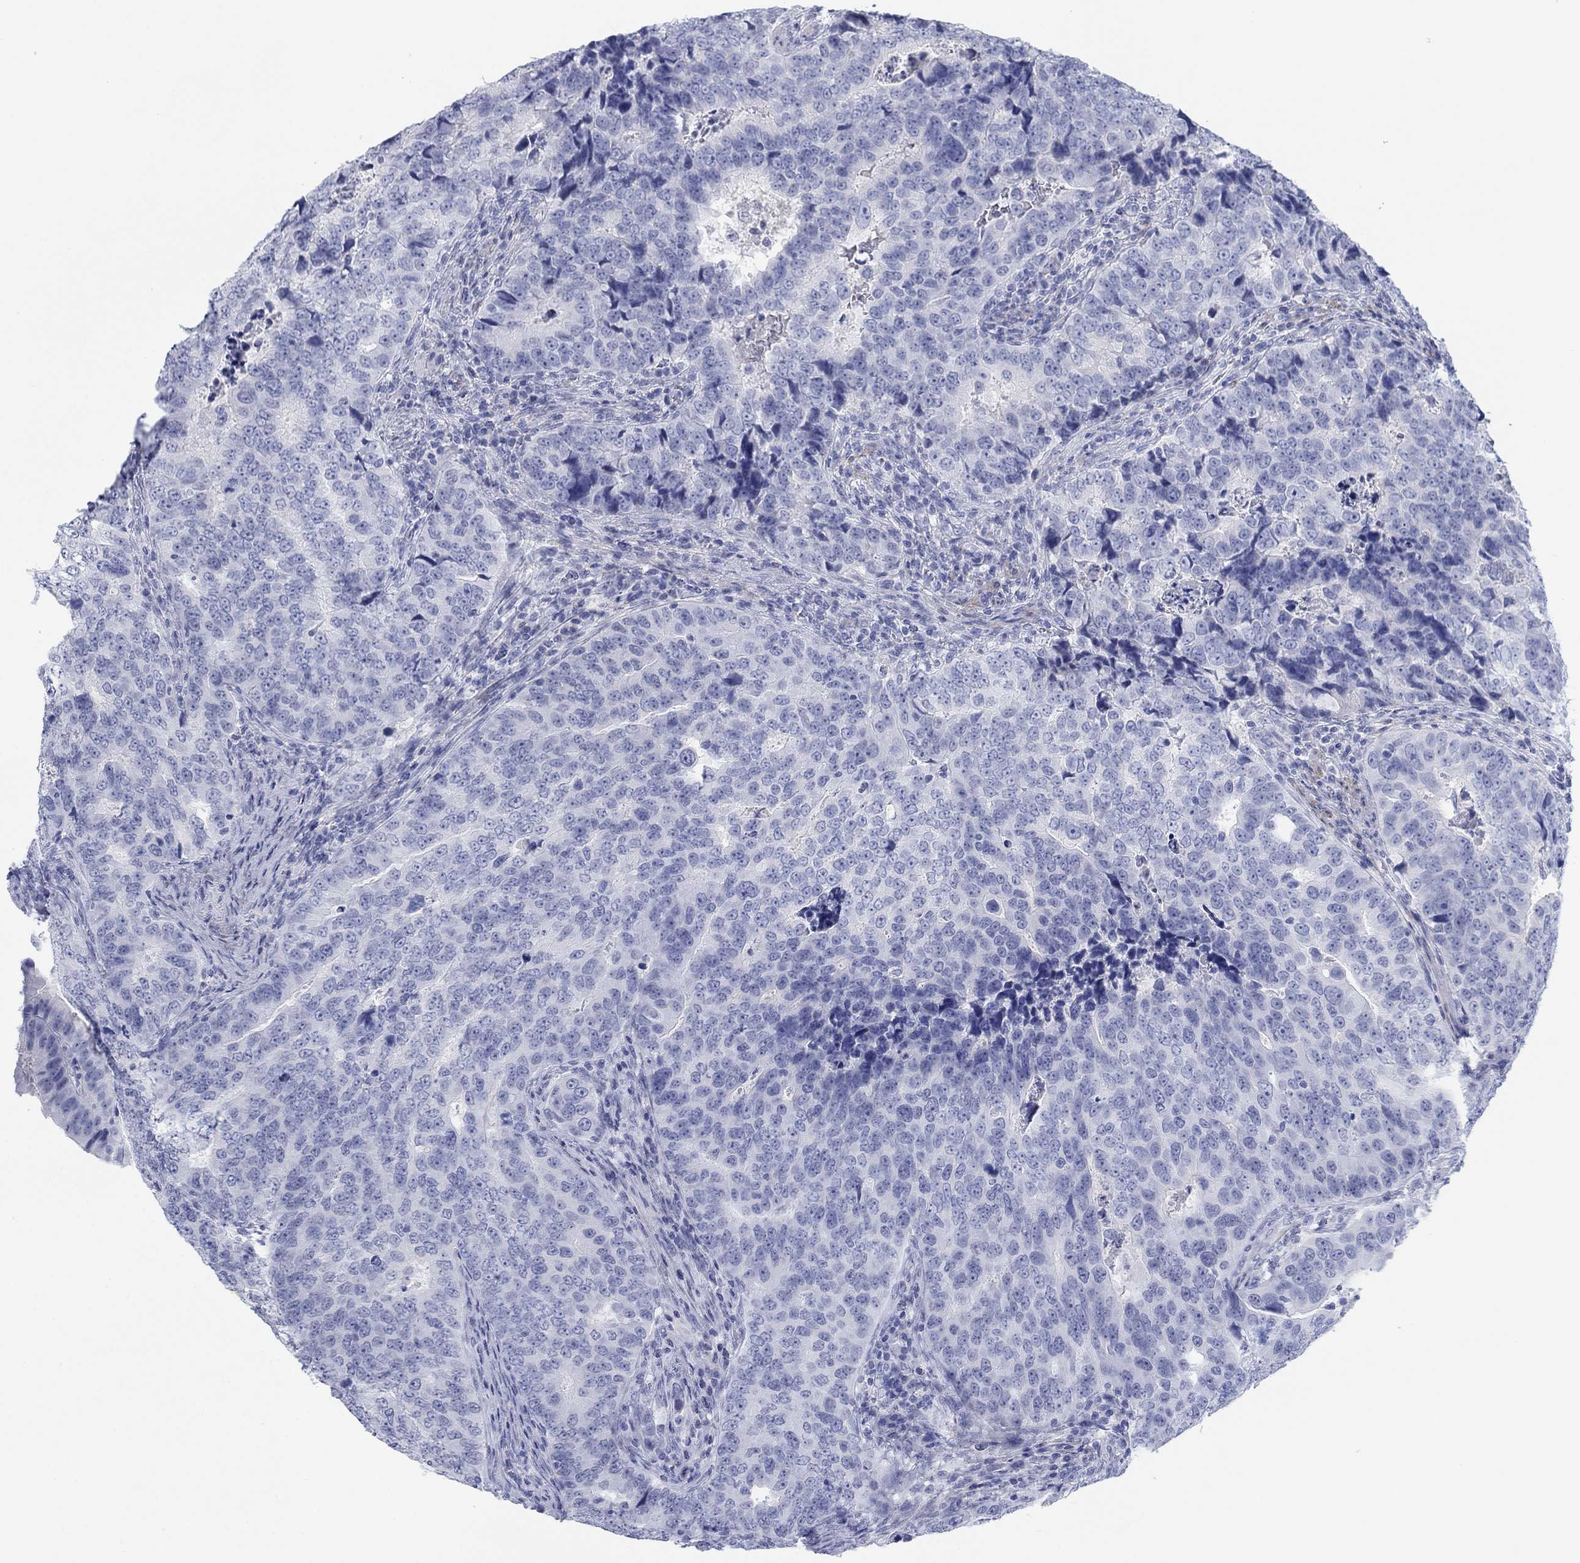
{"staining": {"intensity": "negative", "quantity": "none", "location": "none"}, "tissue": "colorectal cancer", "cell_type": "Tumor cells", "image_type": "cancer", "snomed": [{"axis": "morphology", "description": "Adenocarcinoma, NOS"}, {"axis": "topography", "description": "Colon"}], "caption": "A high-resolution histopathology image shows immunohistochemistry staining of colorectal cancer (adenocarcinoma), which exhibits no significant positivity in tumor cells.", "gene": "PDYN", "patient": {"sex": "female", "age": 72}}